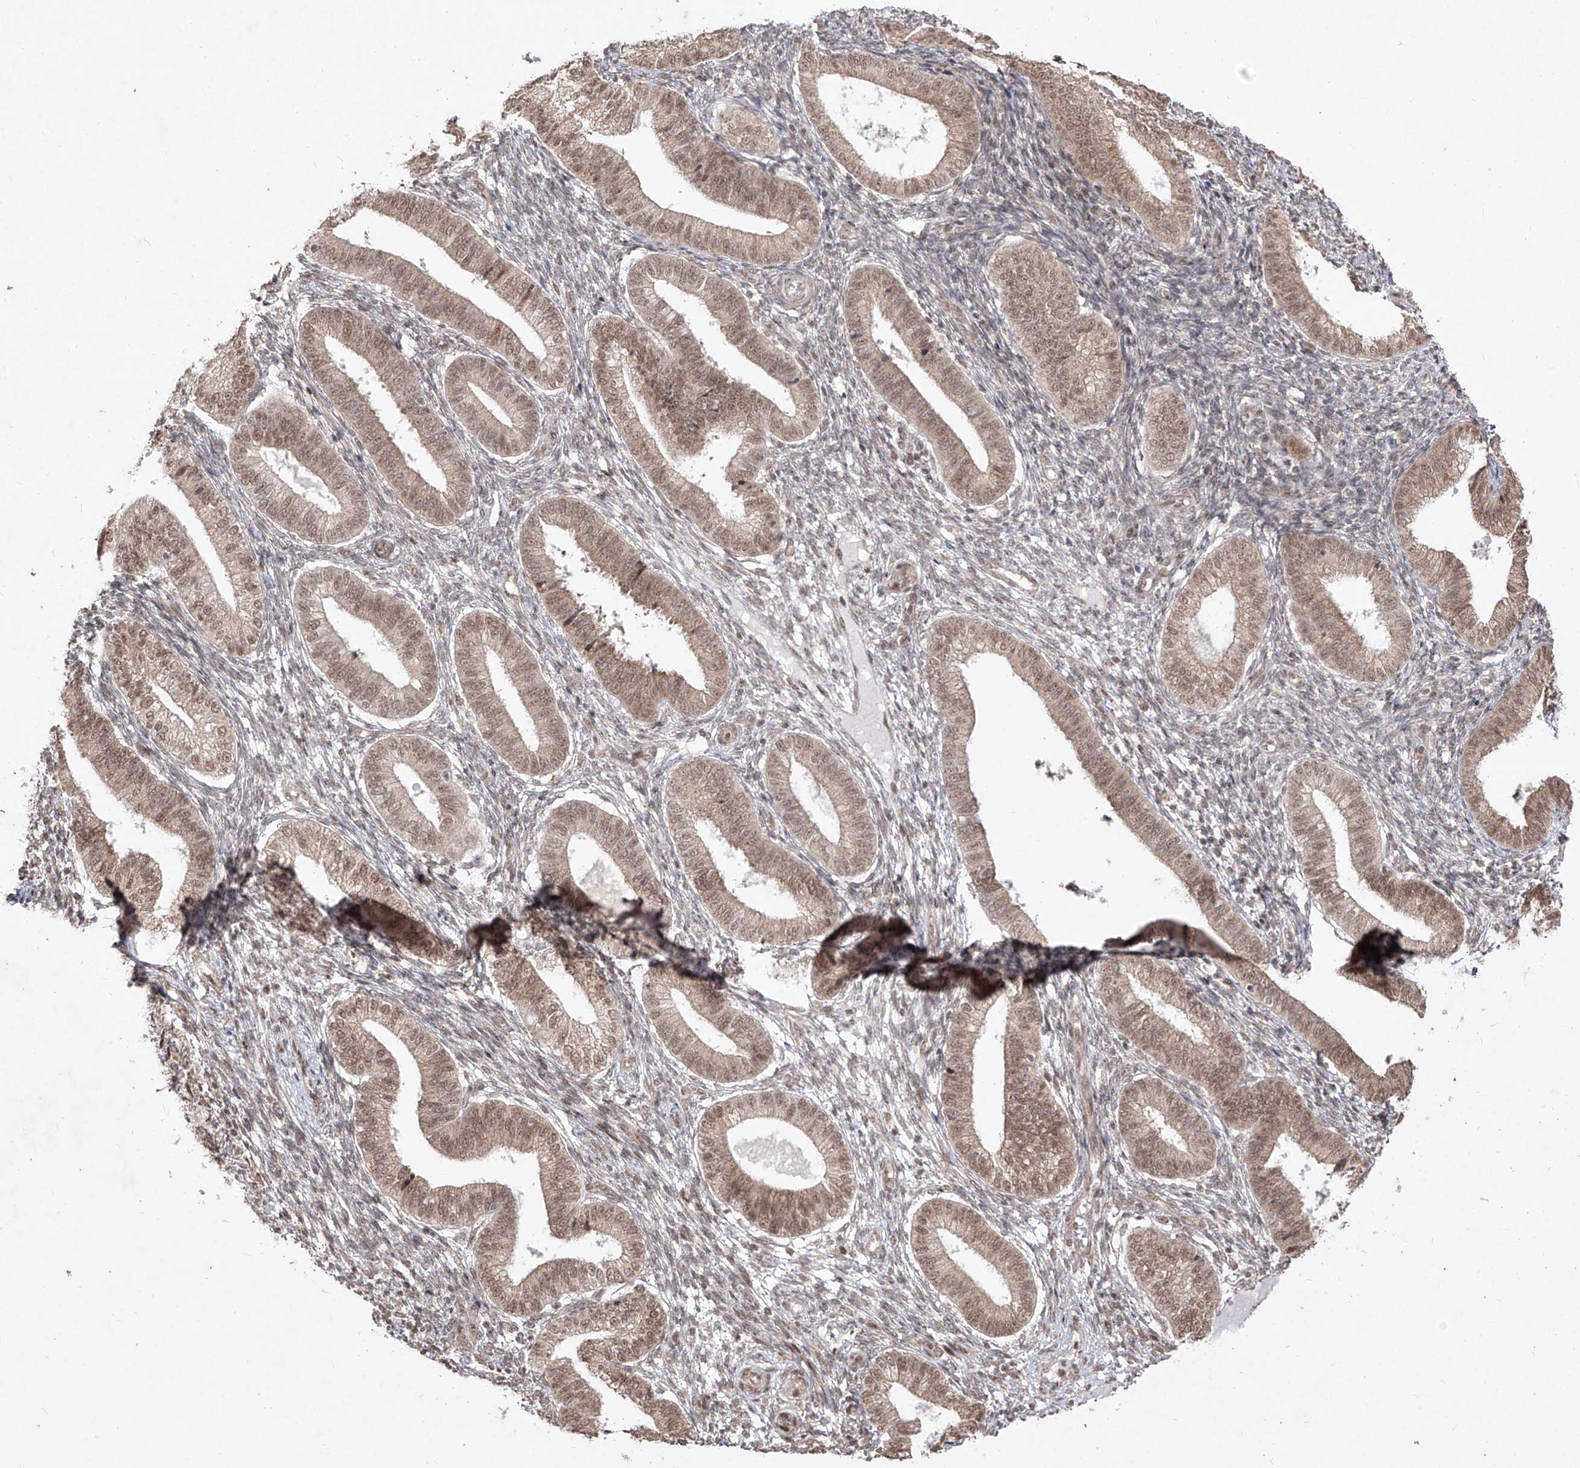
{"staining": {"intensity": "weak", "quantity": "25%-75%", "location": "nuclear"}, "tissue": "endometrium", "cell_type": "Cells in endometrial stroma", "image_type": "normal", "snomed": [{"axis": "morphology", "description": "Normal tissue, NOS"}, {"axis": "topography", "description": "Endometrium"}], "caption": "Immunohistochemical staining of benign human endometrium reveals weak nuclear protein staining in about 25%-75% of cells in endometrial stroma.", "gene": "SNRNP27", "patient": {"sex": "female", "age": 39}}